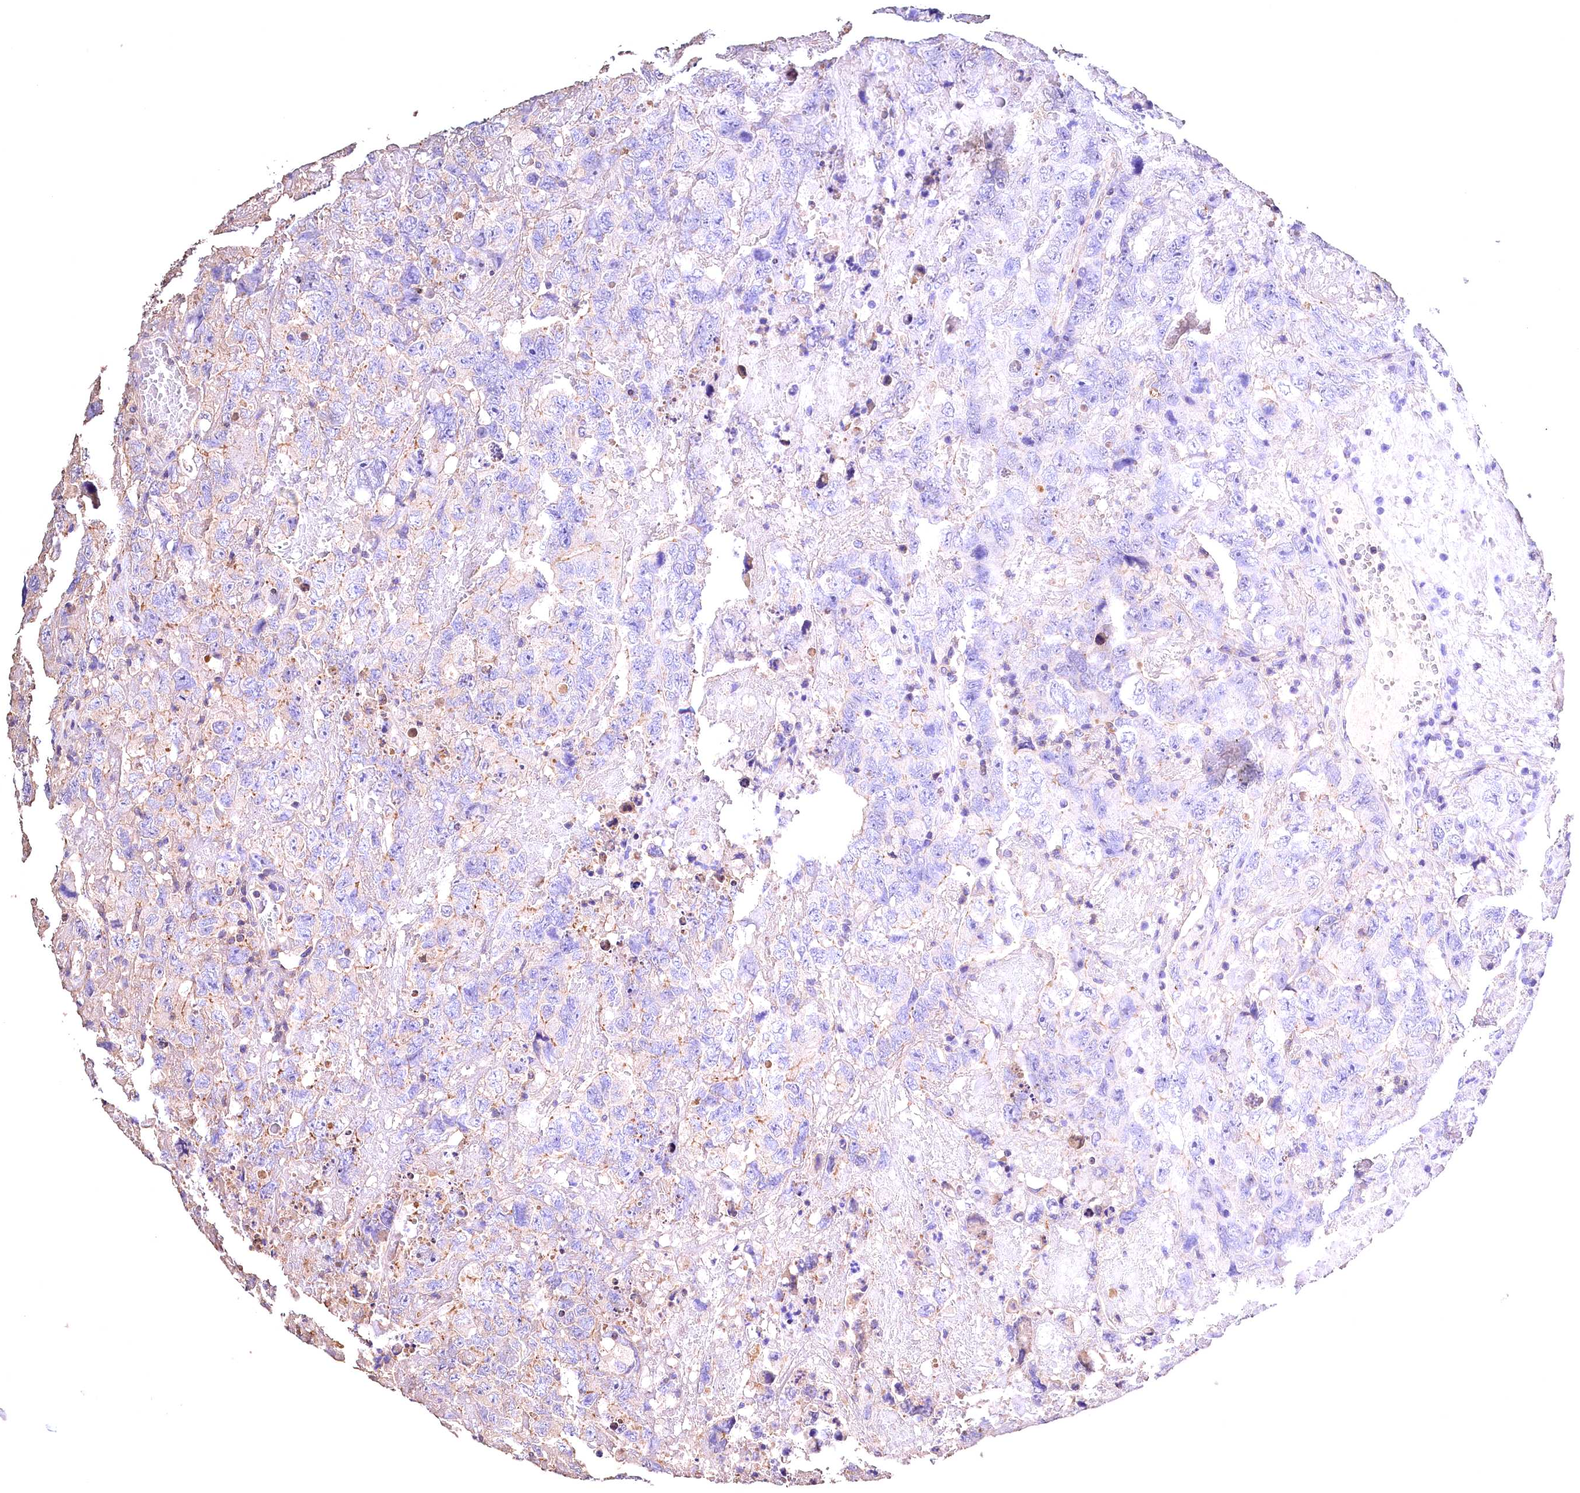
{"staining": {"intensity": "negative", "quantity": "none", "location": "none"}, "tissue": "testis cancer", "cell_type": "Tumor cells", "image_type": "cancer", "snomed": [{"axis": "morphology", "description": "Carcinoma, Embryonal, NOS"}, {"axis": "topography", "description": "Testis"}], "caption": "An immunohistochemistry (IHC) histopathology image of testis cancer is shown. There is no staining in tumor cells of testis cancer.", "gene": "OAS3", "patient": {"sex": "male", "age": 45}}